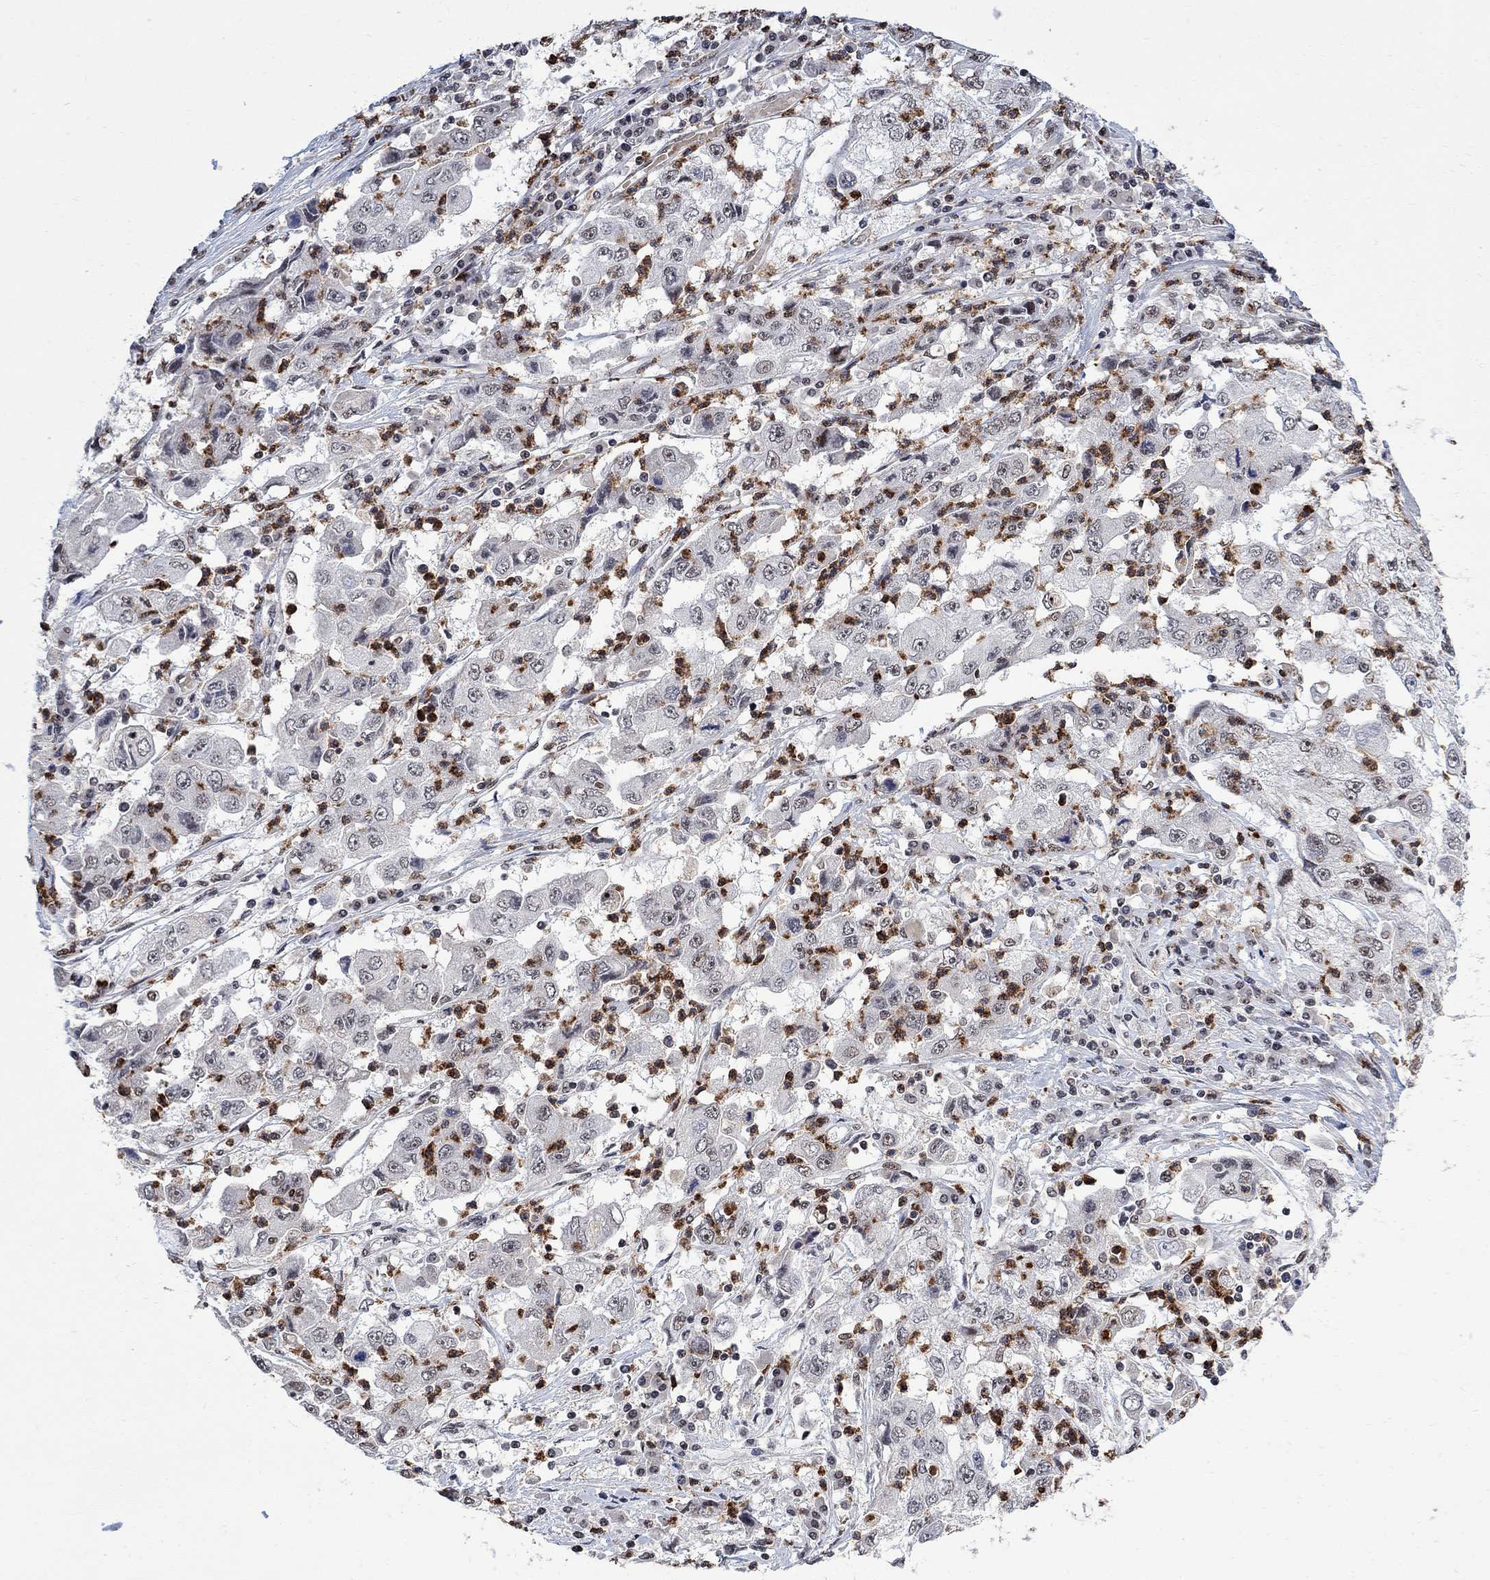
{"staining": {"intensity": "moderate", "quantity": "<25%", "location": "nuclear"}, "tissue": "cervical cancer", "cell_type": "Tumor cells", "image_type": "cancer", "snomed": [{"axis": "morphology", "description": "Squamous cell carcinoma, NOS"}, {"axis": "topography", "description": "Cervix"}], "caption": "Squamous cell carcinoma (cervical) was stained to show a protein in brown. There is low levels of moderate nuclear positivity in about <25% of tumor cells. (DAB = brown stain, brightfield microscopy at high magnification).", "gene": "E4F1", "patient": {"sex": "female", "age": 36}}